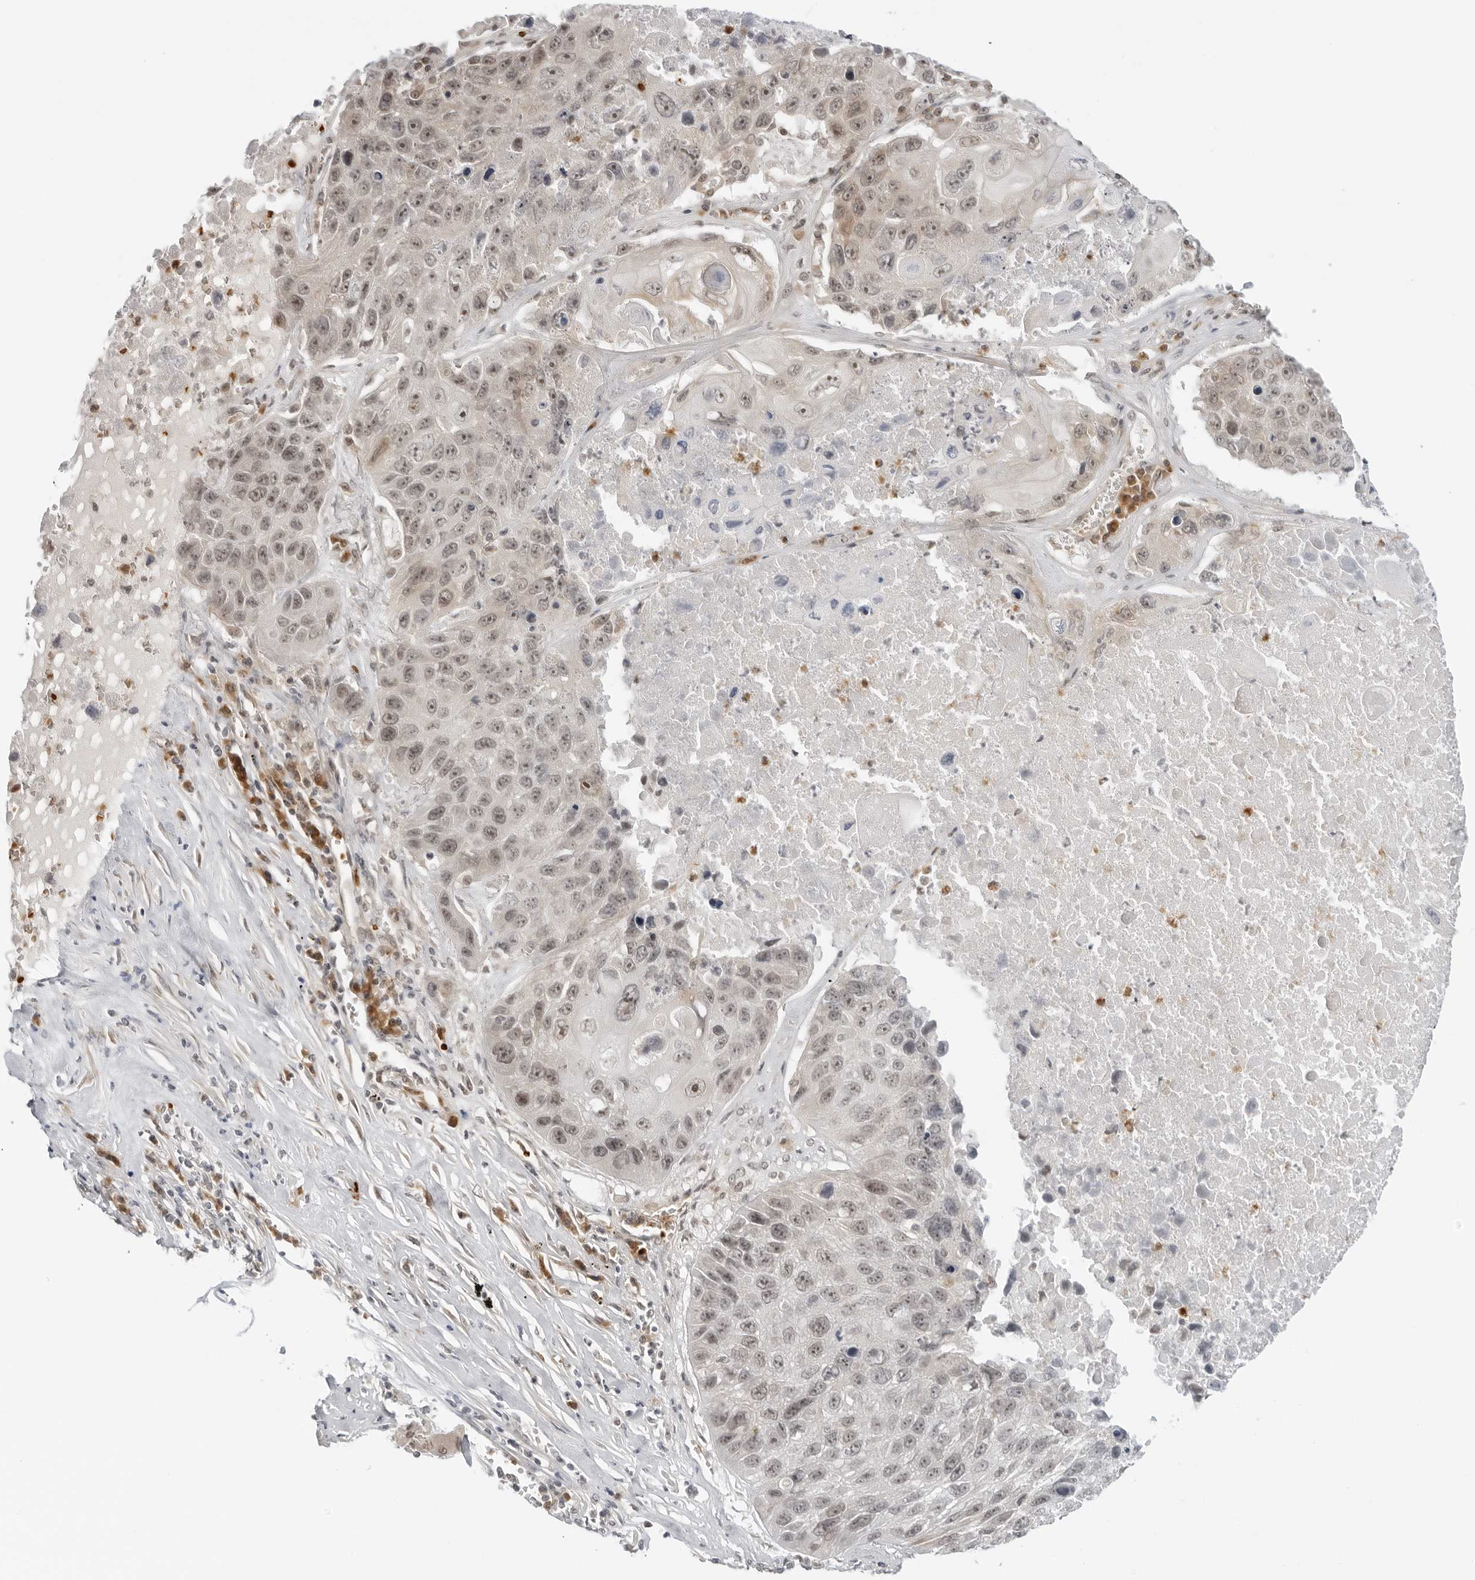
{"staining": {"intensity": "weak", "quantity": "25%-75%", "location": "nuclear"}, "tissue": "lung cancer", "cell_type": "Tumor cells", "image_type": "cancer", "snomed": [{"axis": "morphology", "description": "Squamous cell carcinoma, NOS"}, {"axis": "topography", "description": "Lung"}], "caption": "Immunohistochemistry (IHC) (DAB (3,3'-diaminobenzidine)) staining of human squamous cell carcinoma (lung) exhibits weak nuclear protein positivity in approximately 25%-75% of tumor cells. (DAB (3,3'-diaminobenzidine) IHC, brown staining for protein, blue staining for nuclei).", "gene": "SUGCT", "patient": {"sex": "male", "age": 61}}